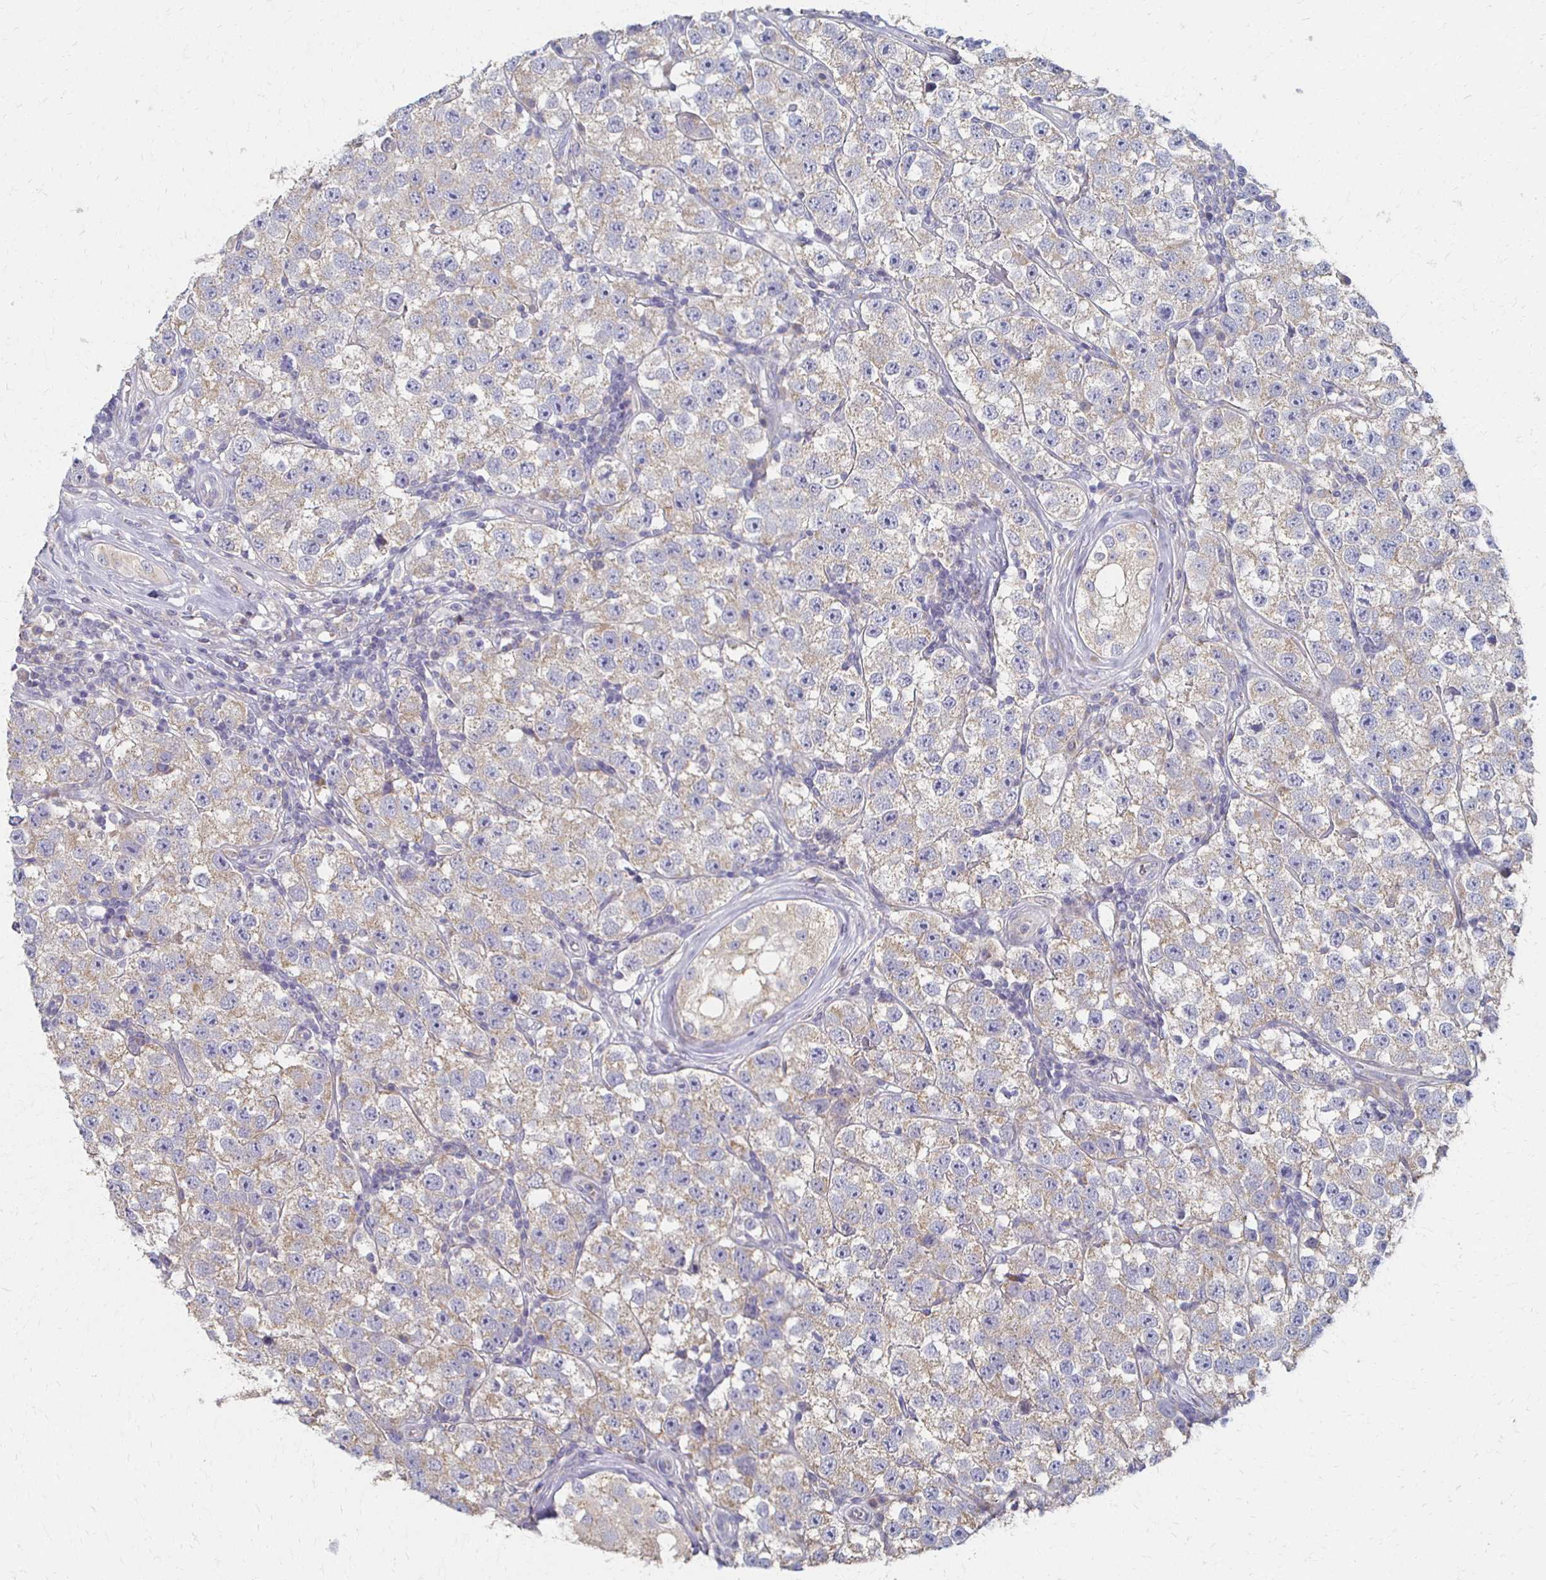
{"staining": {"intensity": "moderate", "quantity": ">75%", "location": "cytoplasmic/membranous"}, "tissue": "testis cancer", "cell_type": "Tumor cells", "image_type": "cancer", "snomed": [{"axis": "morphology", "description": "Seminoma, NOS"}, {"axis": "topography", "description": "Testis"}], "caption": "Tumor cells exhibit medium levels of moderate cytoplasmic/membranous staining in approximately >75% of cells in human testis seminoma.", "gene": "CX3CR1", "patient": {"sex": "male", "age": 34}}